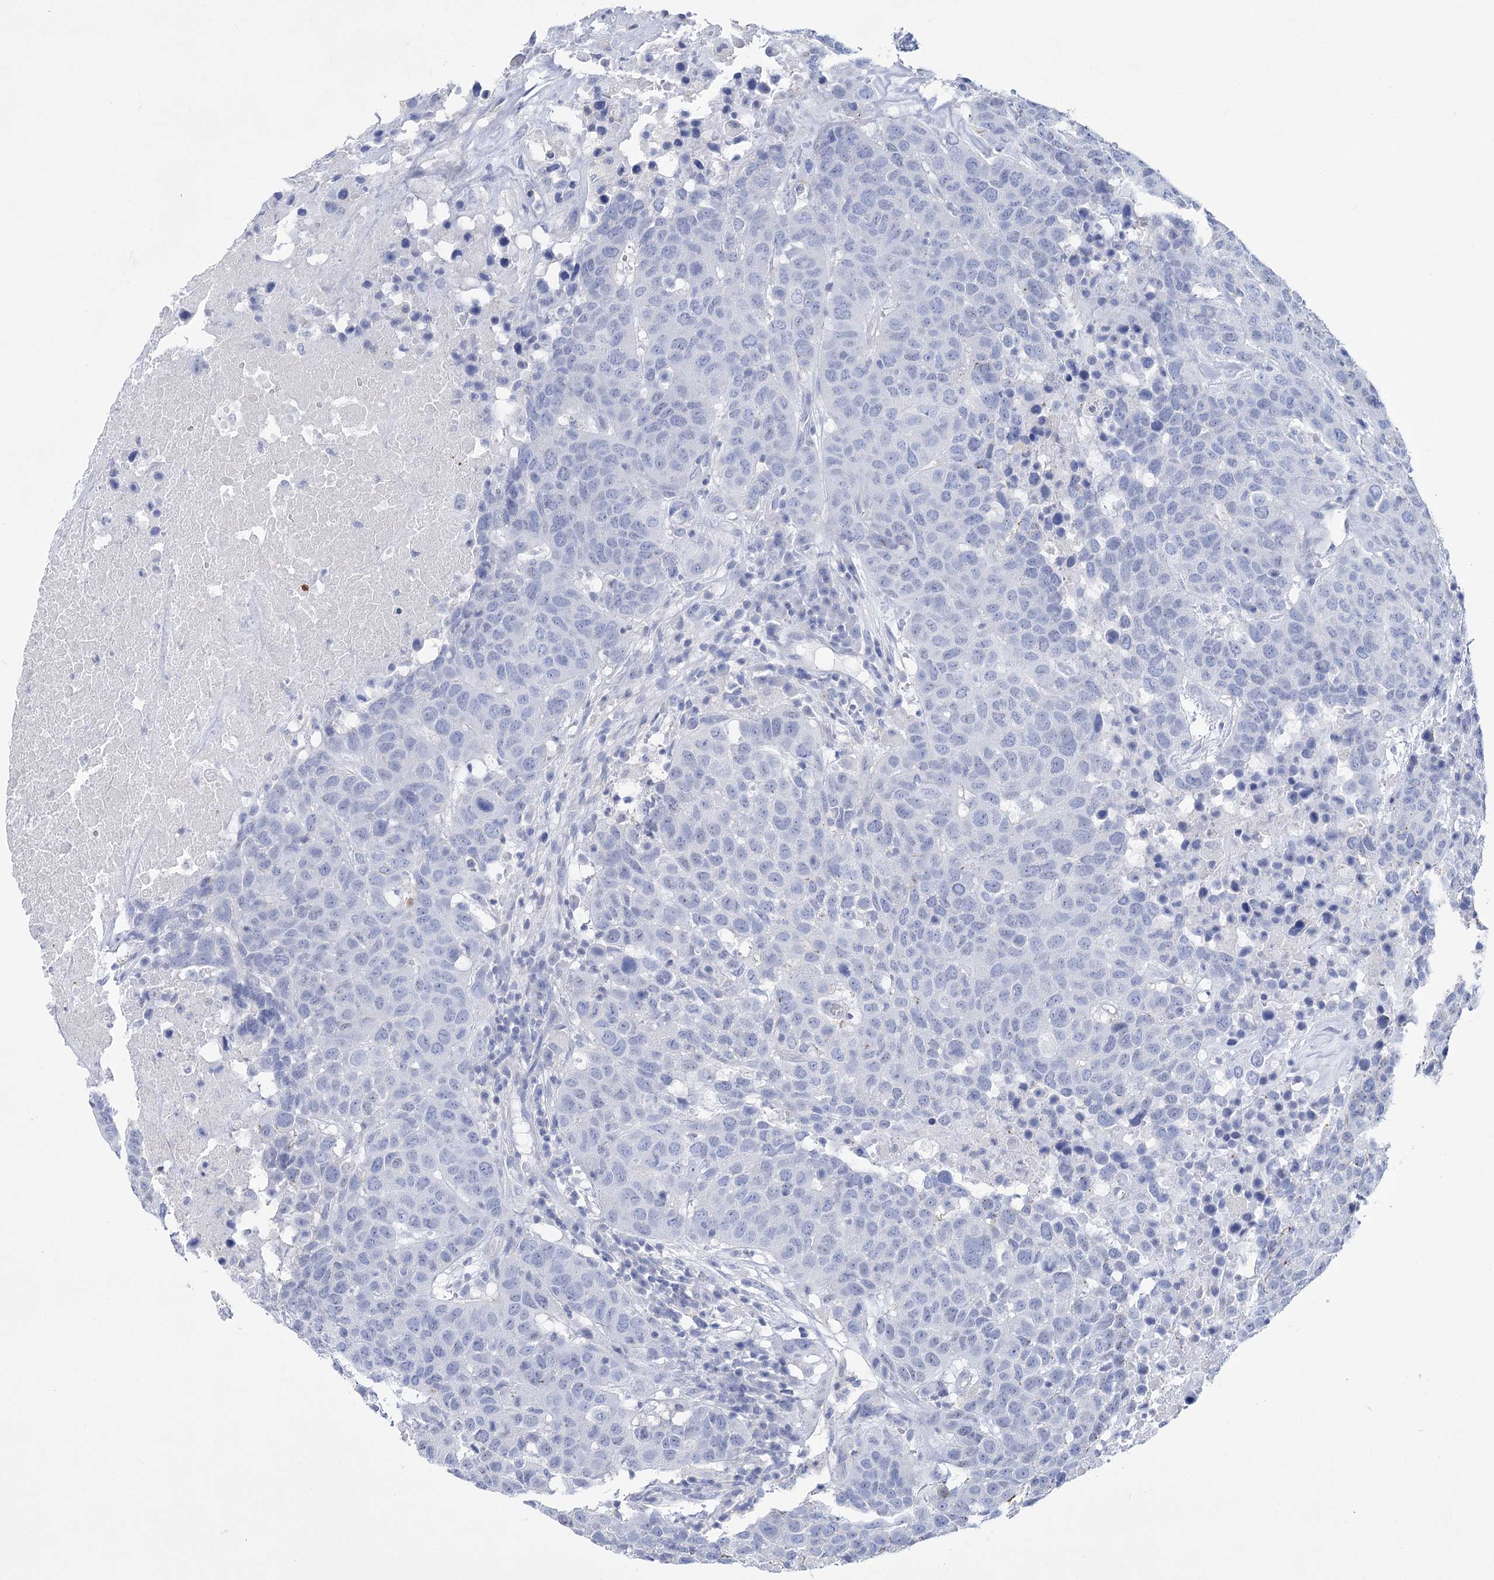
{"staining": {"intensity": "negative", "quantity": "none", "location": "none"}, "tissue": "head and neck cancer", "cell_type": "Tumor cells", "image_type": "cancer", "snomed": [{"axis": "morphology", "description": "Squamous cell carcinoma, NOS"}, {"axis": "topography", "description": "Head-Neck"}], "caption": "Tumor cells are negative for brown protein staining in squamous cell carcinoma (head and neck).", "gene": "PCDHA1", "patient": {"sex": "male", "age": 66}}